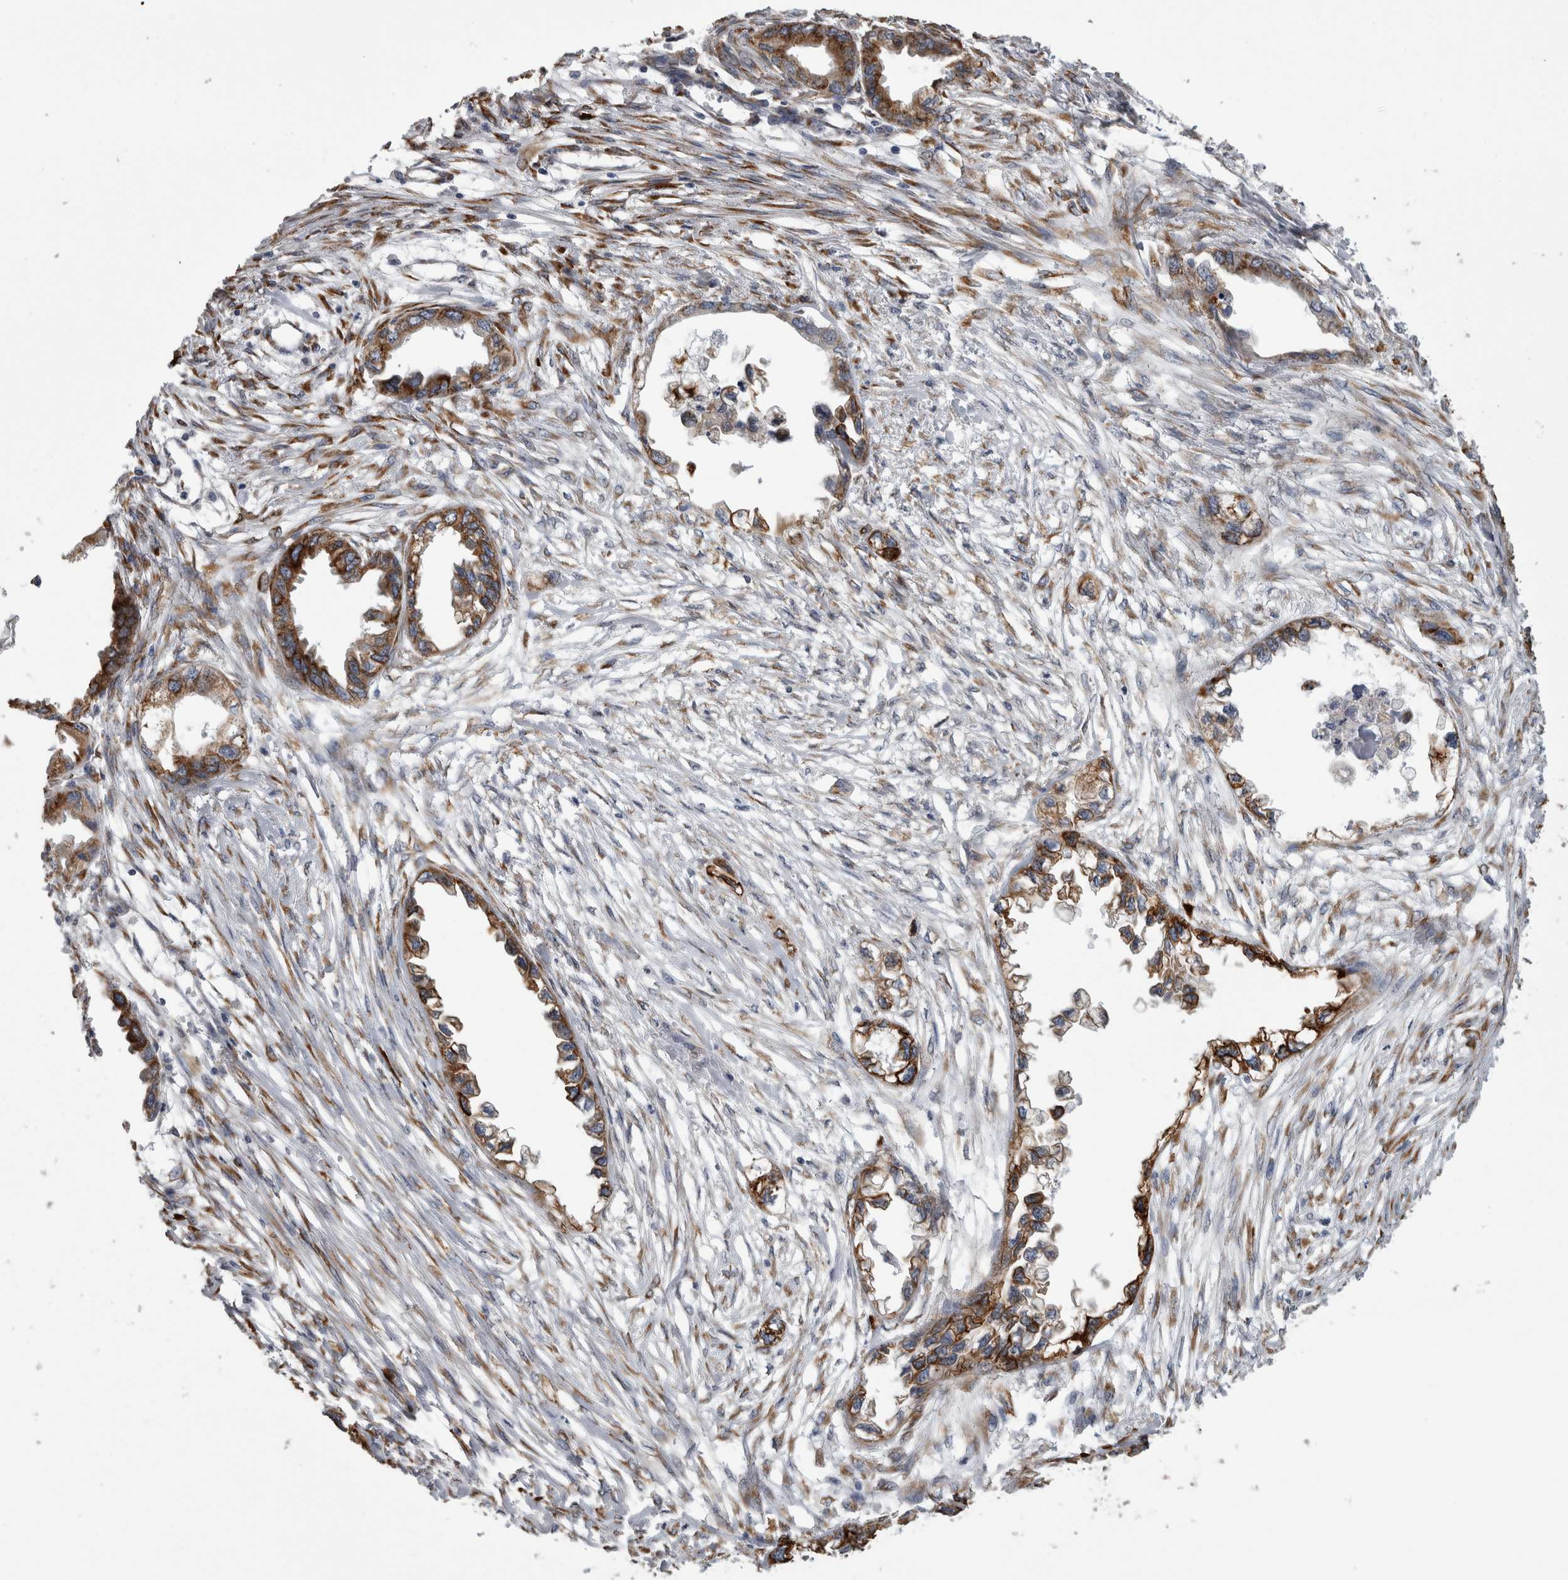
{"staining": {"intensity": "strong", "quantity": ">75%", "location": "cytoplasmic/membranous"}, "tissue": "endometrial cancer", "cell_type": "Tumor cells", "image_type": "cancer", "snomed": [{"axis": "morphology", "description": "Adenocarcinoma, NOS"}, {"axis": "morphology", "description": "Adenocarcinoma, metastatic, NOS"}, {"axis": "topography", "description": "Adipose tissue"}, {"axis": "topography", "description": "Endometrium"}], "caption": "This is a micrograph of immunohistochemistry (IHC) staining of endometrial cancer (adenocarcinoma), which shows strong expression in the cytoplasmic/membranous of tumor cells.", "gene": "FHIP2B", "patient": {"sex": "female", "age": 67}}